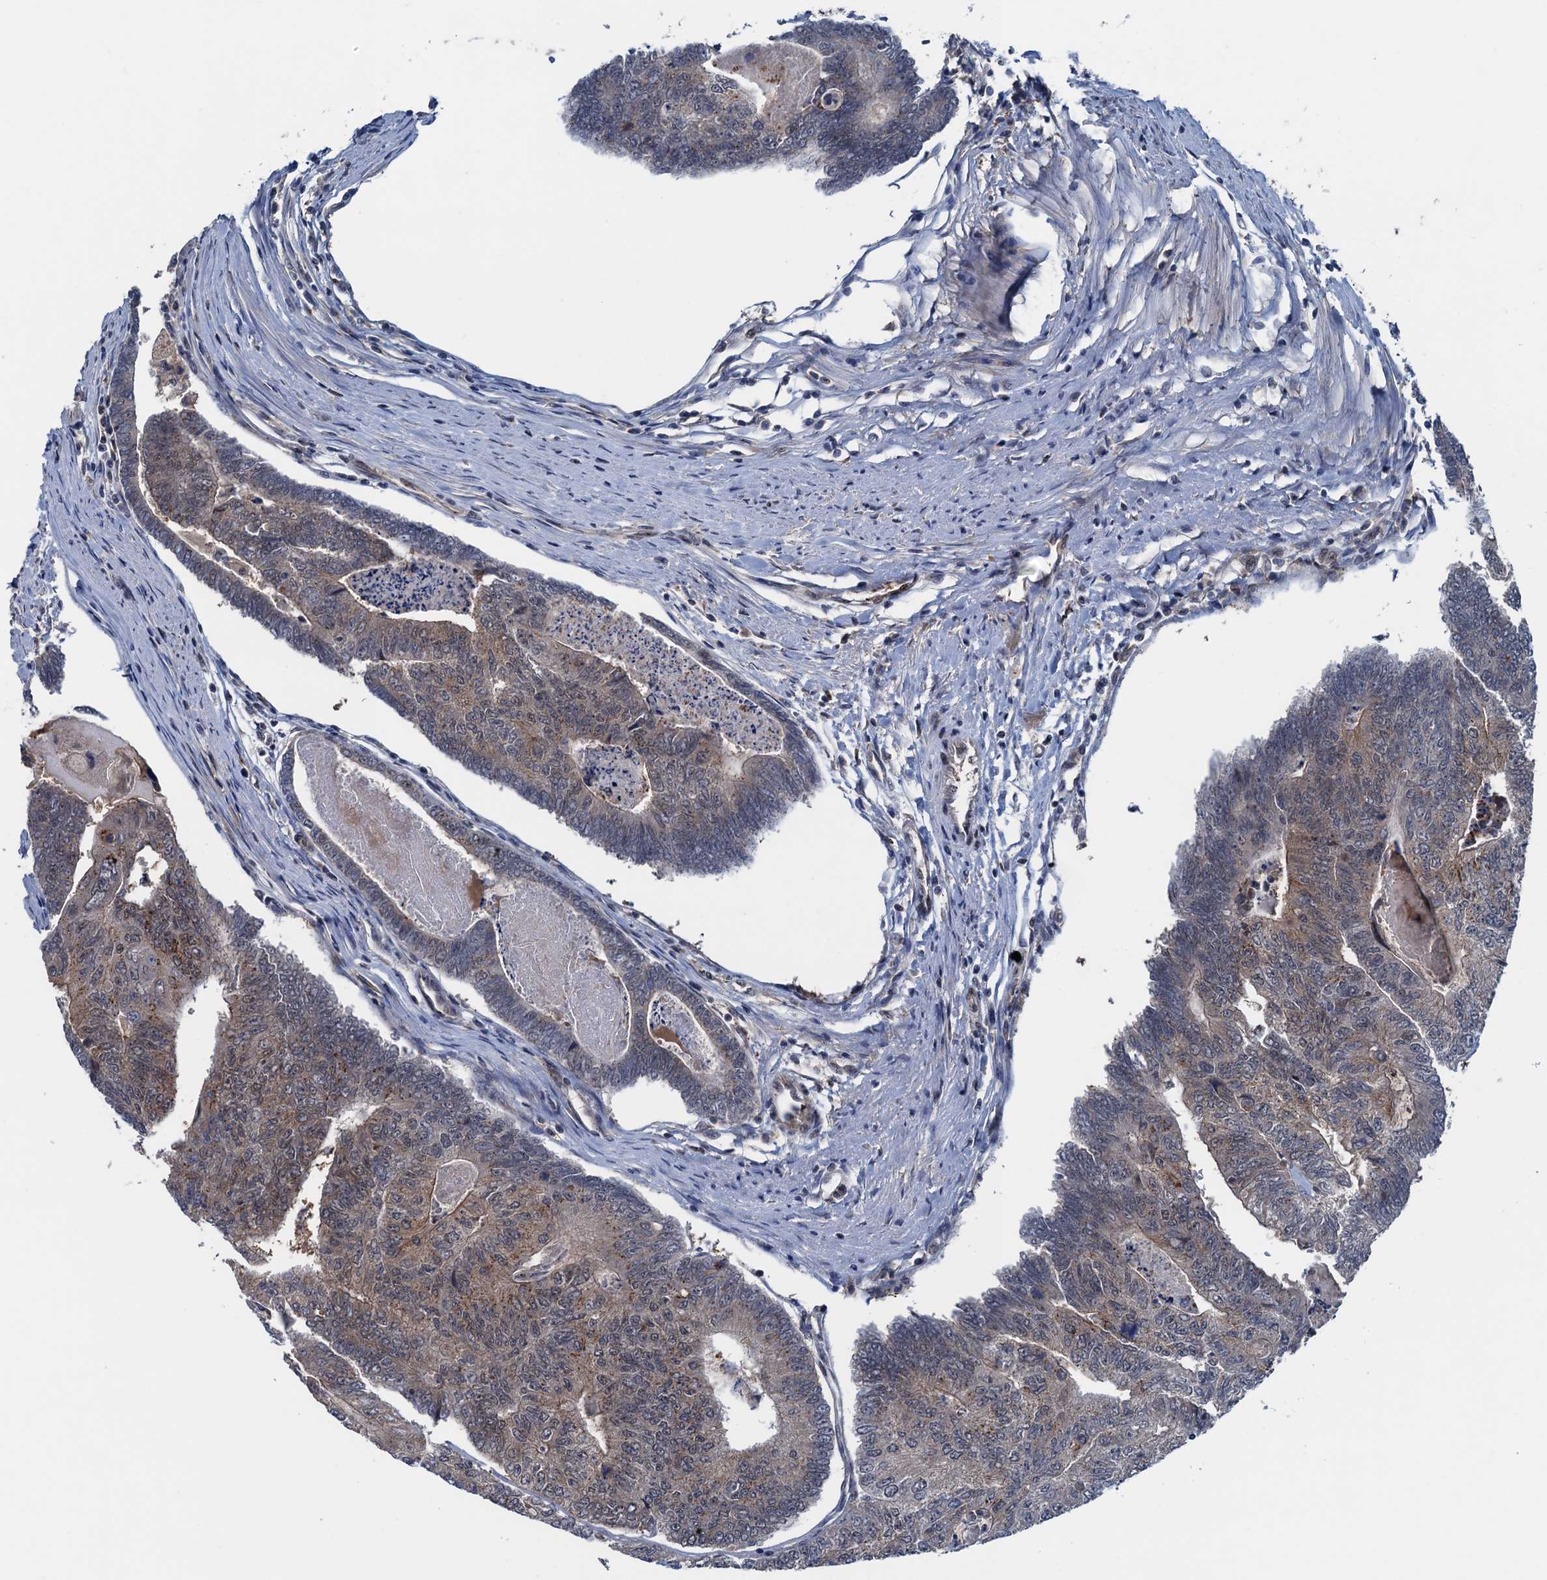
{"staining": {"intensity": "weak", "quantity": "25%-75%", "location": "cytoplasmic/membranous,nuclear"}, "tissue": "colorectal cancer", "cell_type": "Tumor cells", "image_type": "cancer", "snomed": [{"axis": "morphology", "description": "Adenocarcinoma, NOS"}, {"axis": "topography", "description": "Colon"}], "caption": "A low amount of weak cytoplasmic/membranous and nuclear expression is appreciated in about 25%-75% of tumor cells in adenocarcinoma (colorectal) tissue. The protein of interest is stained brown, and the nuclei are stained in blue (DAB IHC with brightfield microscopy, high magnification).", "gene": "RNF165", "patient": {"sex": "female", "age": 67}}